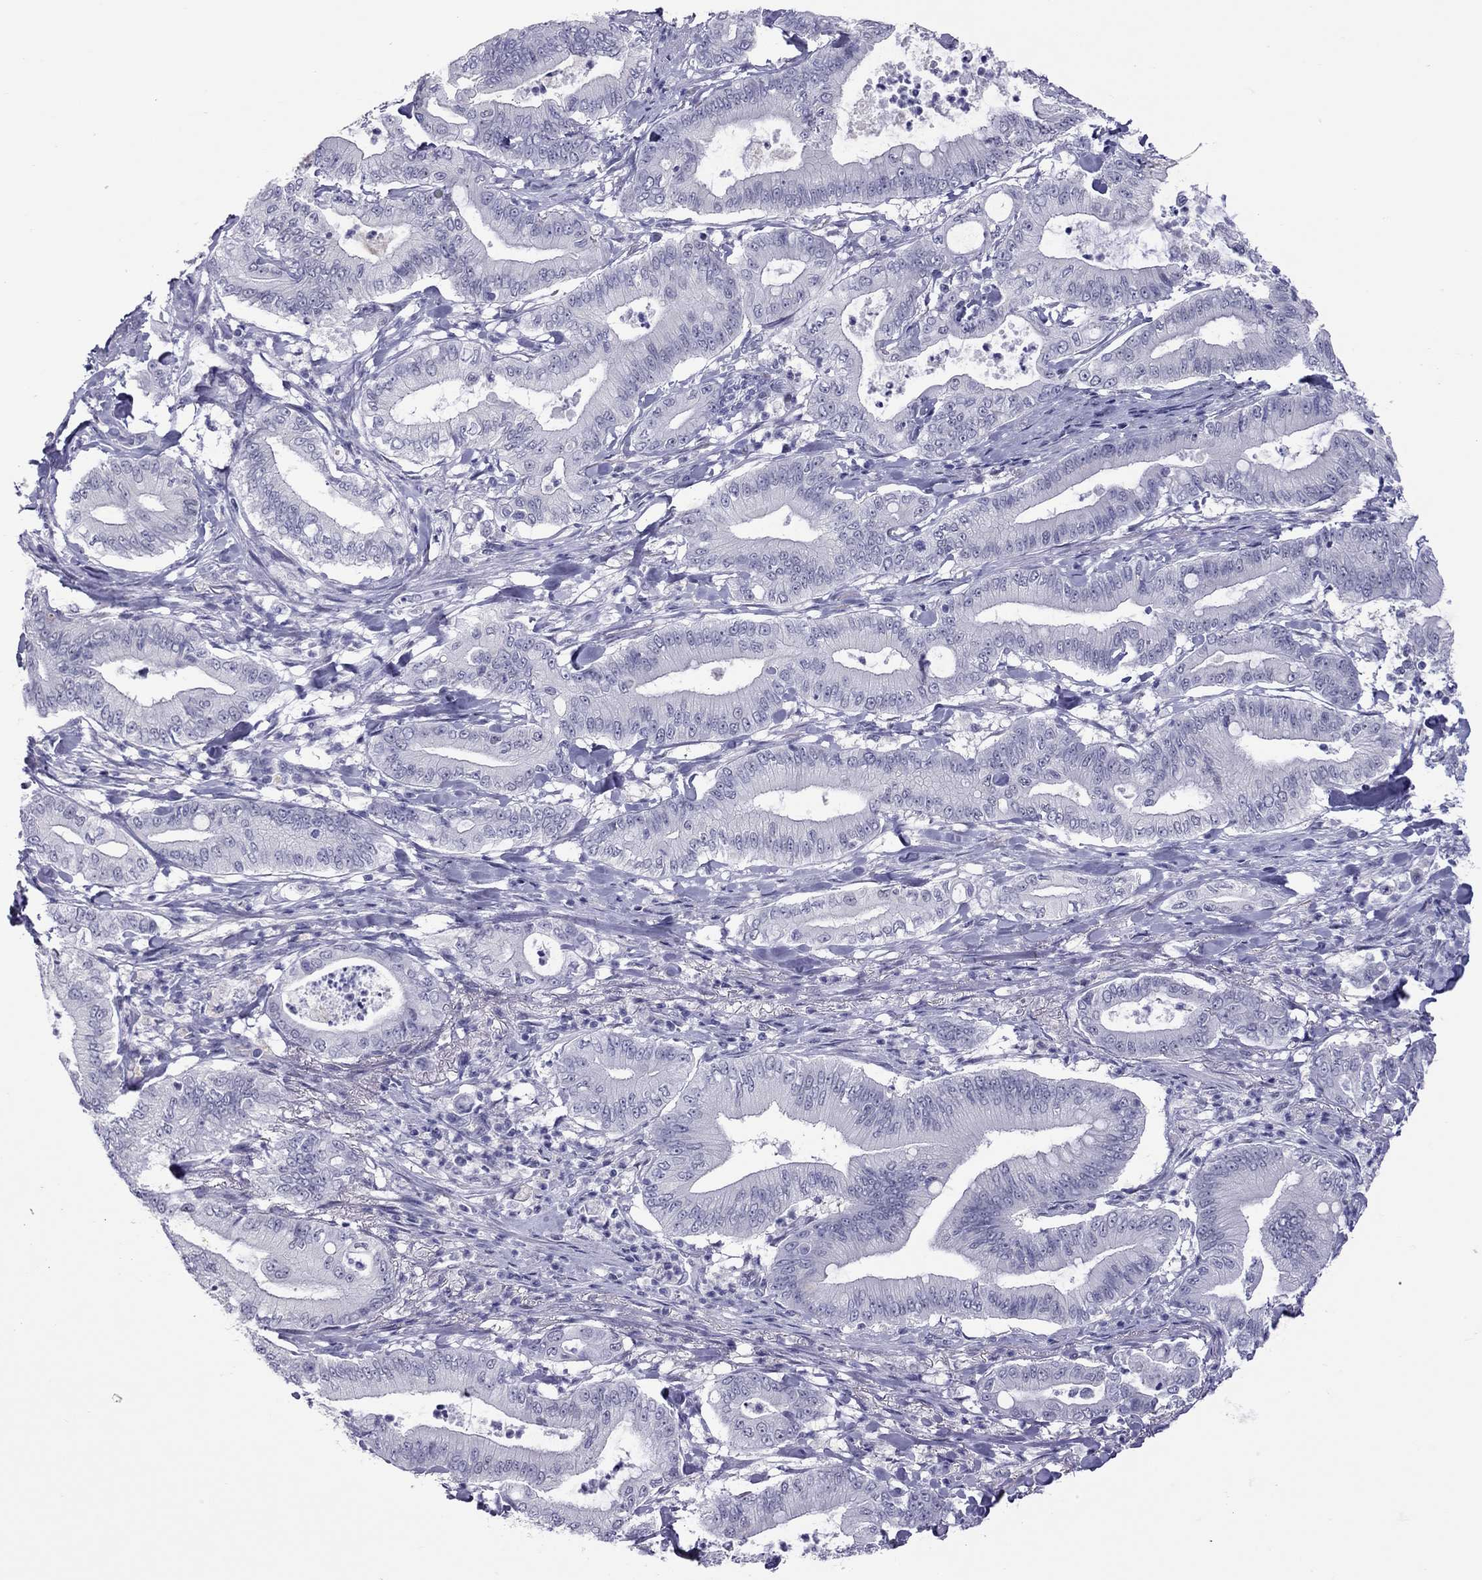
{"staining": {"intensity": "negative", "quantity": "none", "location": "none"}, "tissue": "pancreatic cancer", "cell_type": "Tumor cells", "image_type": "cancer", "snomed": [{"axis": "morphology", "description": "Adenocarcinoma, NOS"}, {"axis": "topography", "description": "Pancreas"}], "caption": "This photomicrograph is of pancreatic adenocarcinoma stained with immunohistochemistry to label a protein in brown with the nuclei are counter-stained blue. There is no expression in tumor cells. Nuclei are stained in blue.", "gene": "CHRNB3", "patient": {"sex": "male", "age": 71}}